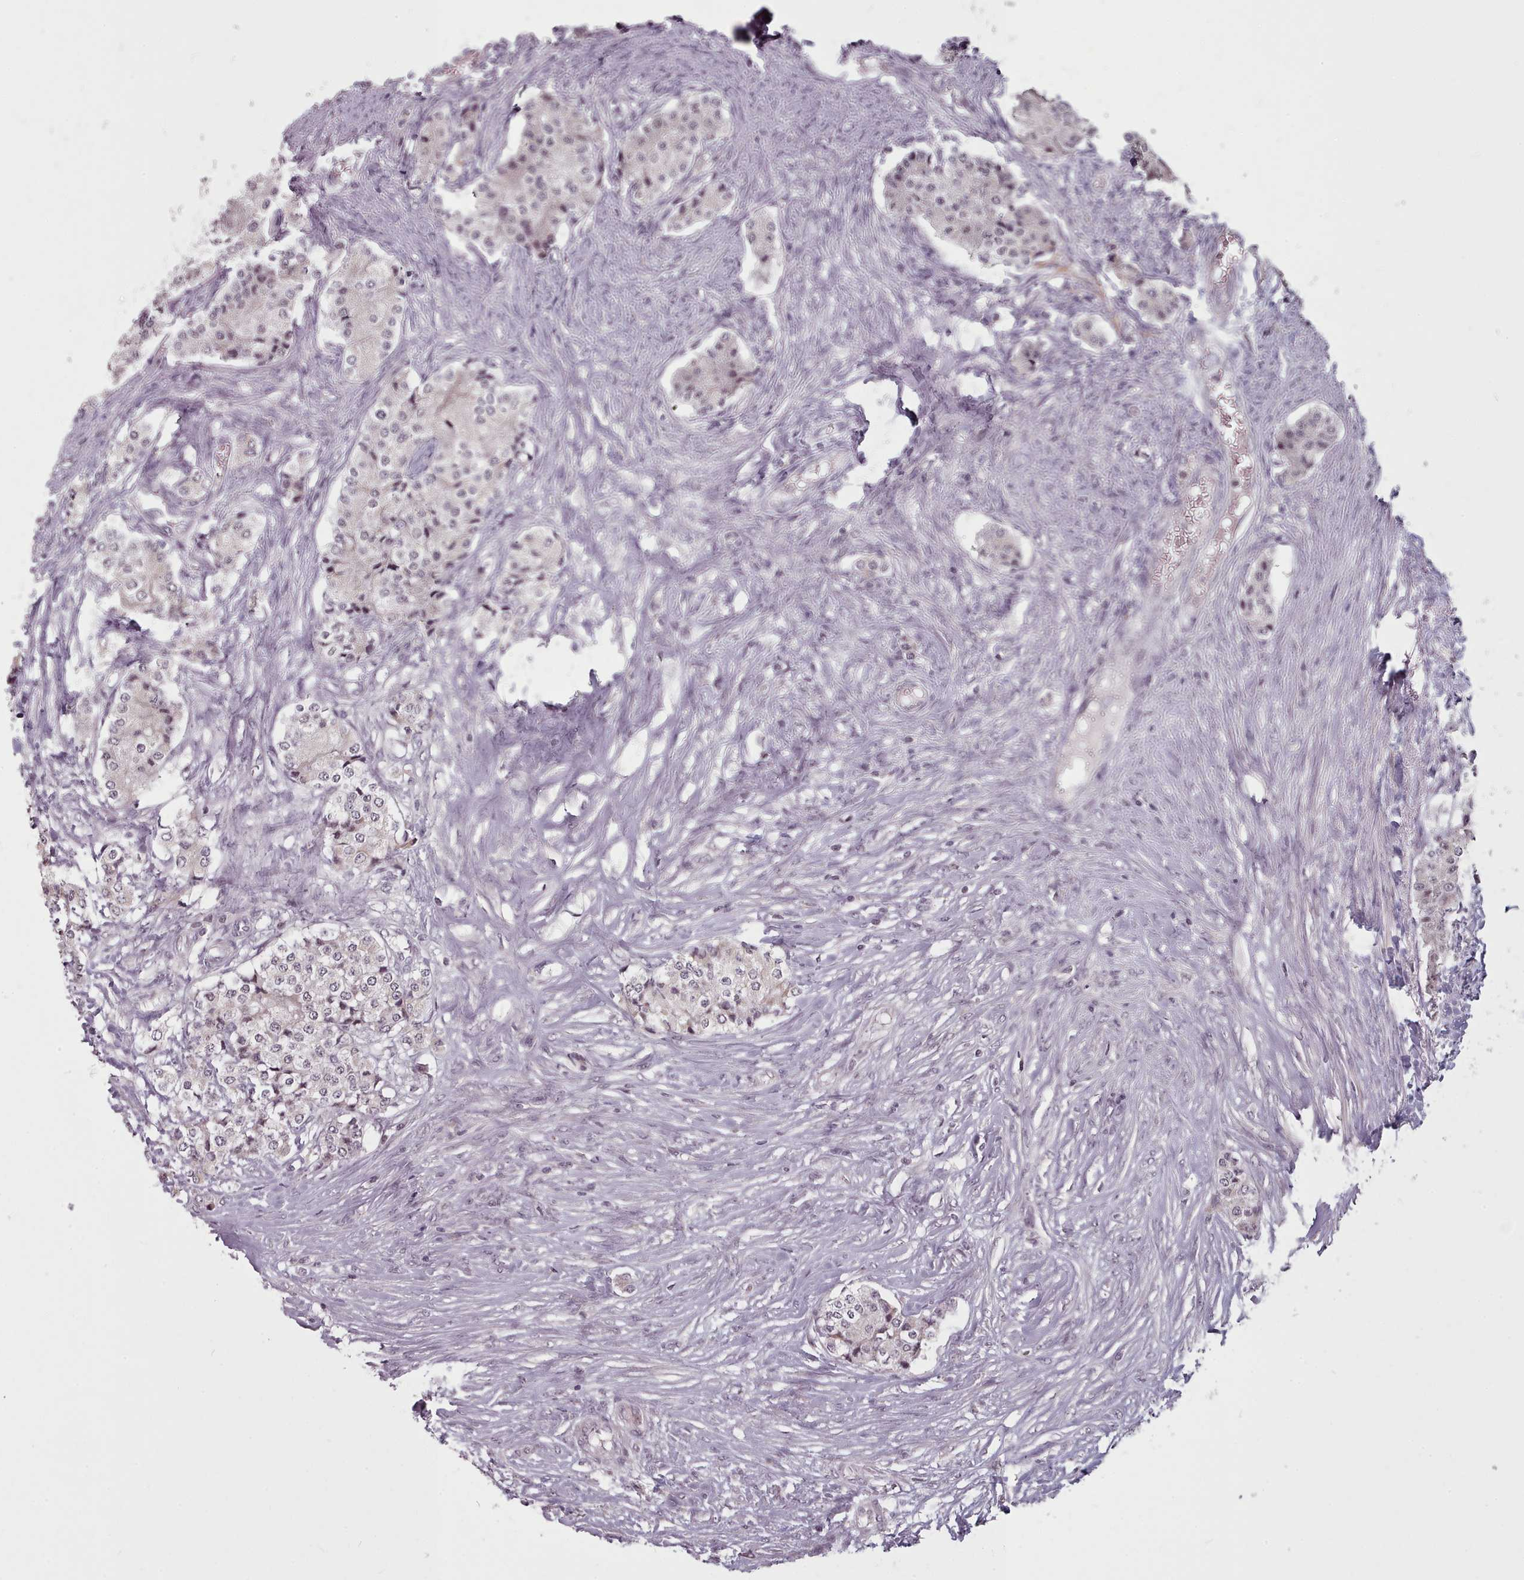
{"staining": {"intensity": "weak", "quantity": "25%-75%", "location": "nuclear"}, "tissue": "carcinoid", "cell_type": "Tumor cells", "image_type": "cancer", "snomed": [{"axis": "morphology", "description": "Carcinoid, malignant, NOS"}, {"axis": "topography", "description": "Colon"}], "caption": "This is an image of immunohistochemistry (IHC) staining of carcinoid, which shows weak positivity in the nuclear of tumor cells.", "gene": "SRSF9", "patient": {"sex": "female", "age": 52}}